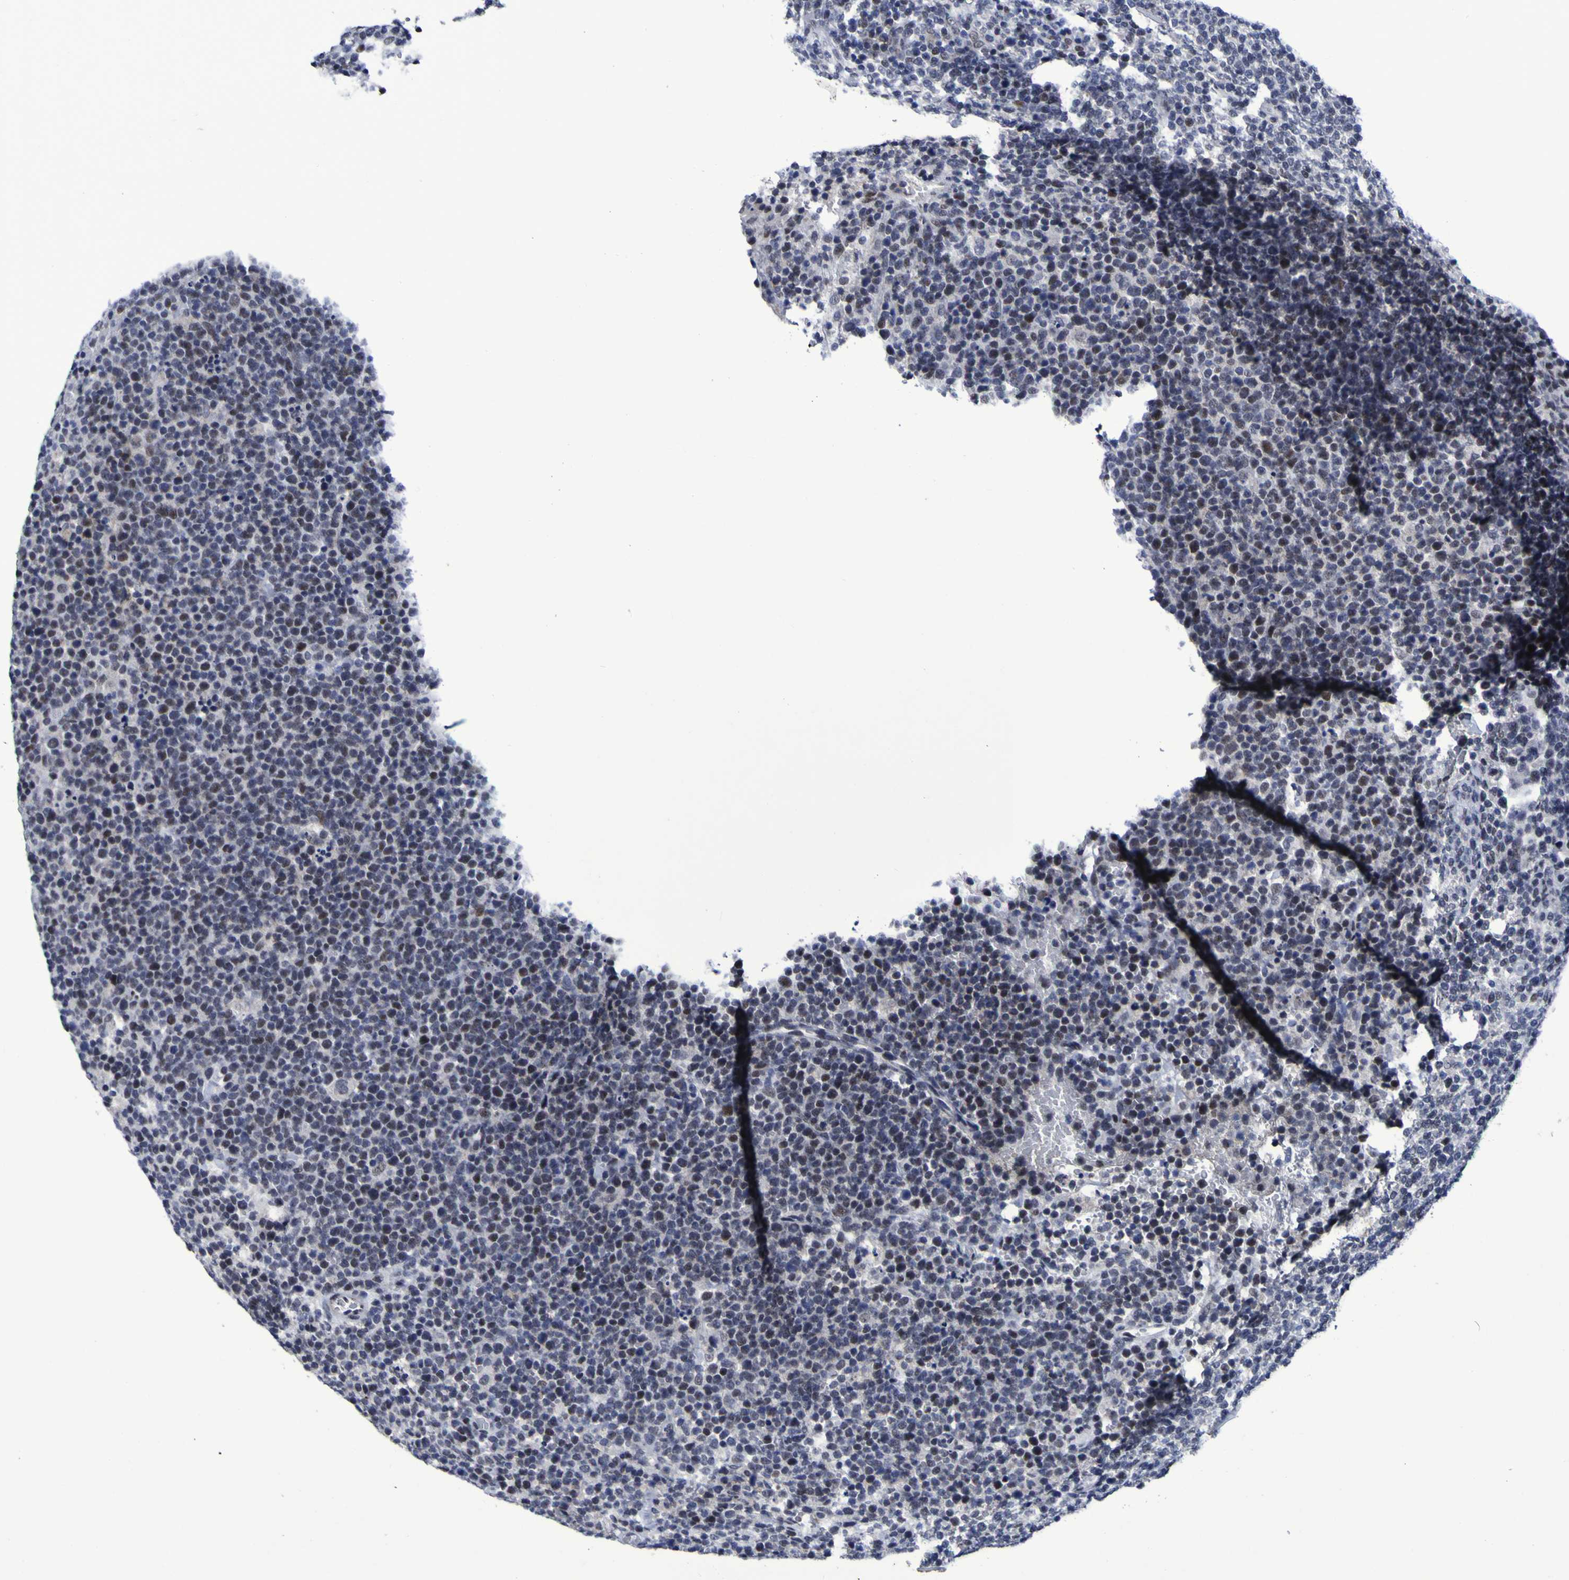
{"staining": {"intensity": "moderate", "quantity": "25%-75%", "location": "nuclear"}, "tissue": "lymphoma", "cell_type": "Tumor cells", "image_type": "cancer", "snomed": [{"axis": "morphology", "description": "Malignant lymphoma, non-Hodgkin's type, High grade"}, {"axis": "topography", "description": "Lymph node"}], "caption": "Malignant lymphoma, non-Hodgkin's type (high-grade) was stained to show a protein in brown. There is medium levels of moderate nuclear staining in about 25%-75% of tumor cells.", "gene": "MBD3", "patient": {"sex": "male", "age": 61}}